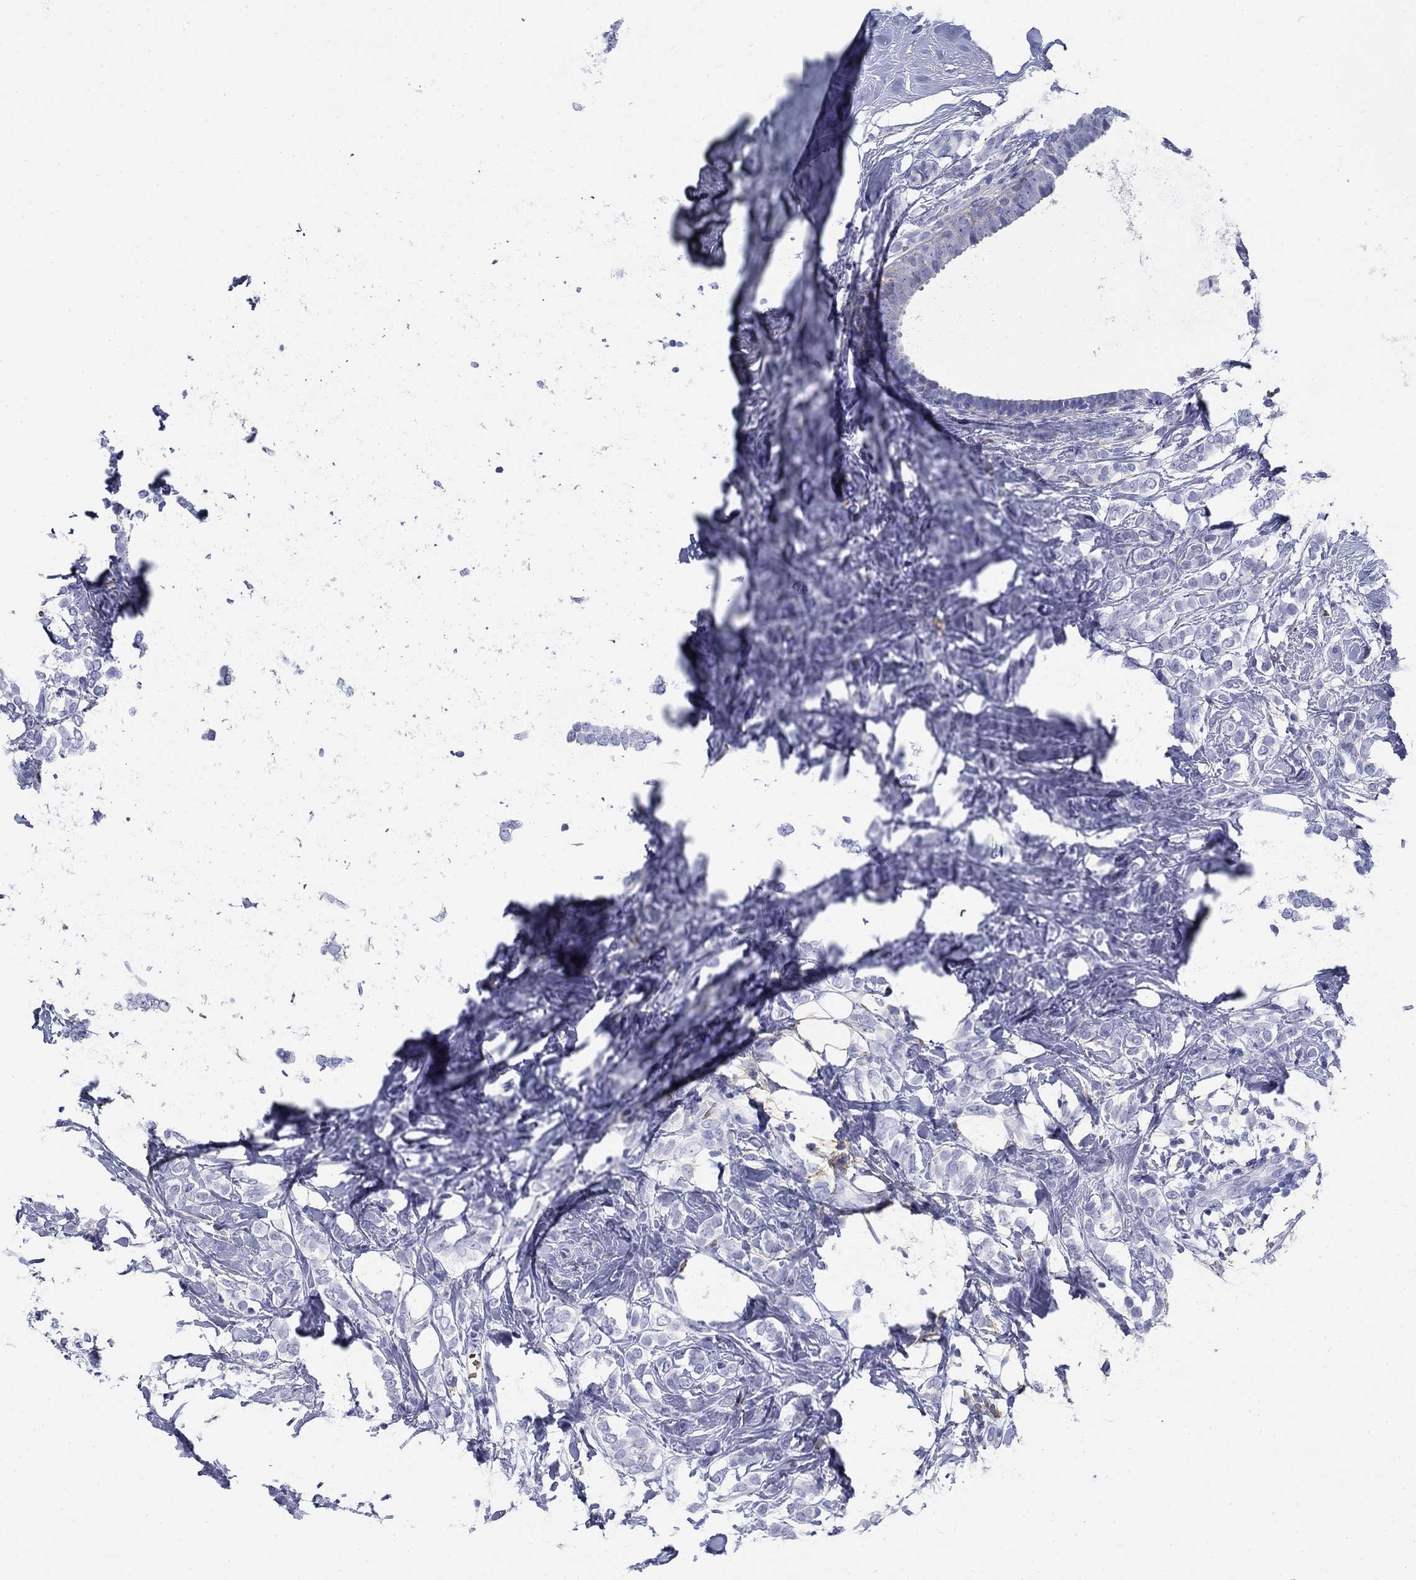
{"staining": {"intensity": "negative", "quantity": "none", "location": "none"}, "tissue": "breast cancer", "cell_type": "Tumor cells", "image_type": "cancer", "snomed": [{"axis": "morphology", "description": "Lobular carcinoma"}, {"axis": "topography", "description": "Breast"}], "caption": "This micrograph is of lobular carcinoma (breast) stained with immunohistochemistry (IHC) to label a protein in brown with the nuclei are counter-stained blue. There is no positivity in tumor cells.", "gene": "GPC1", "patient": {"sex": "female", "age": 49}}